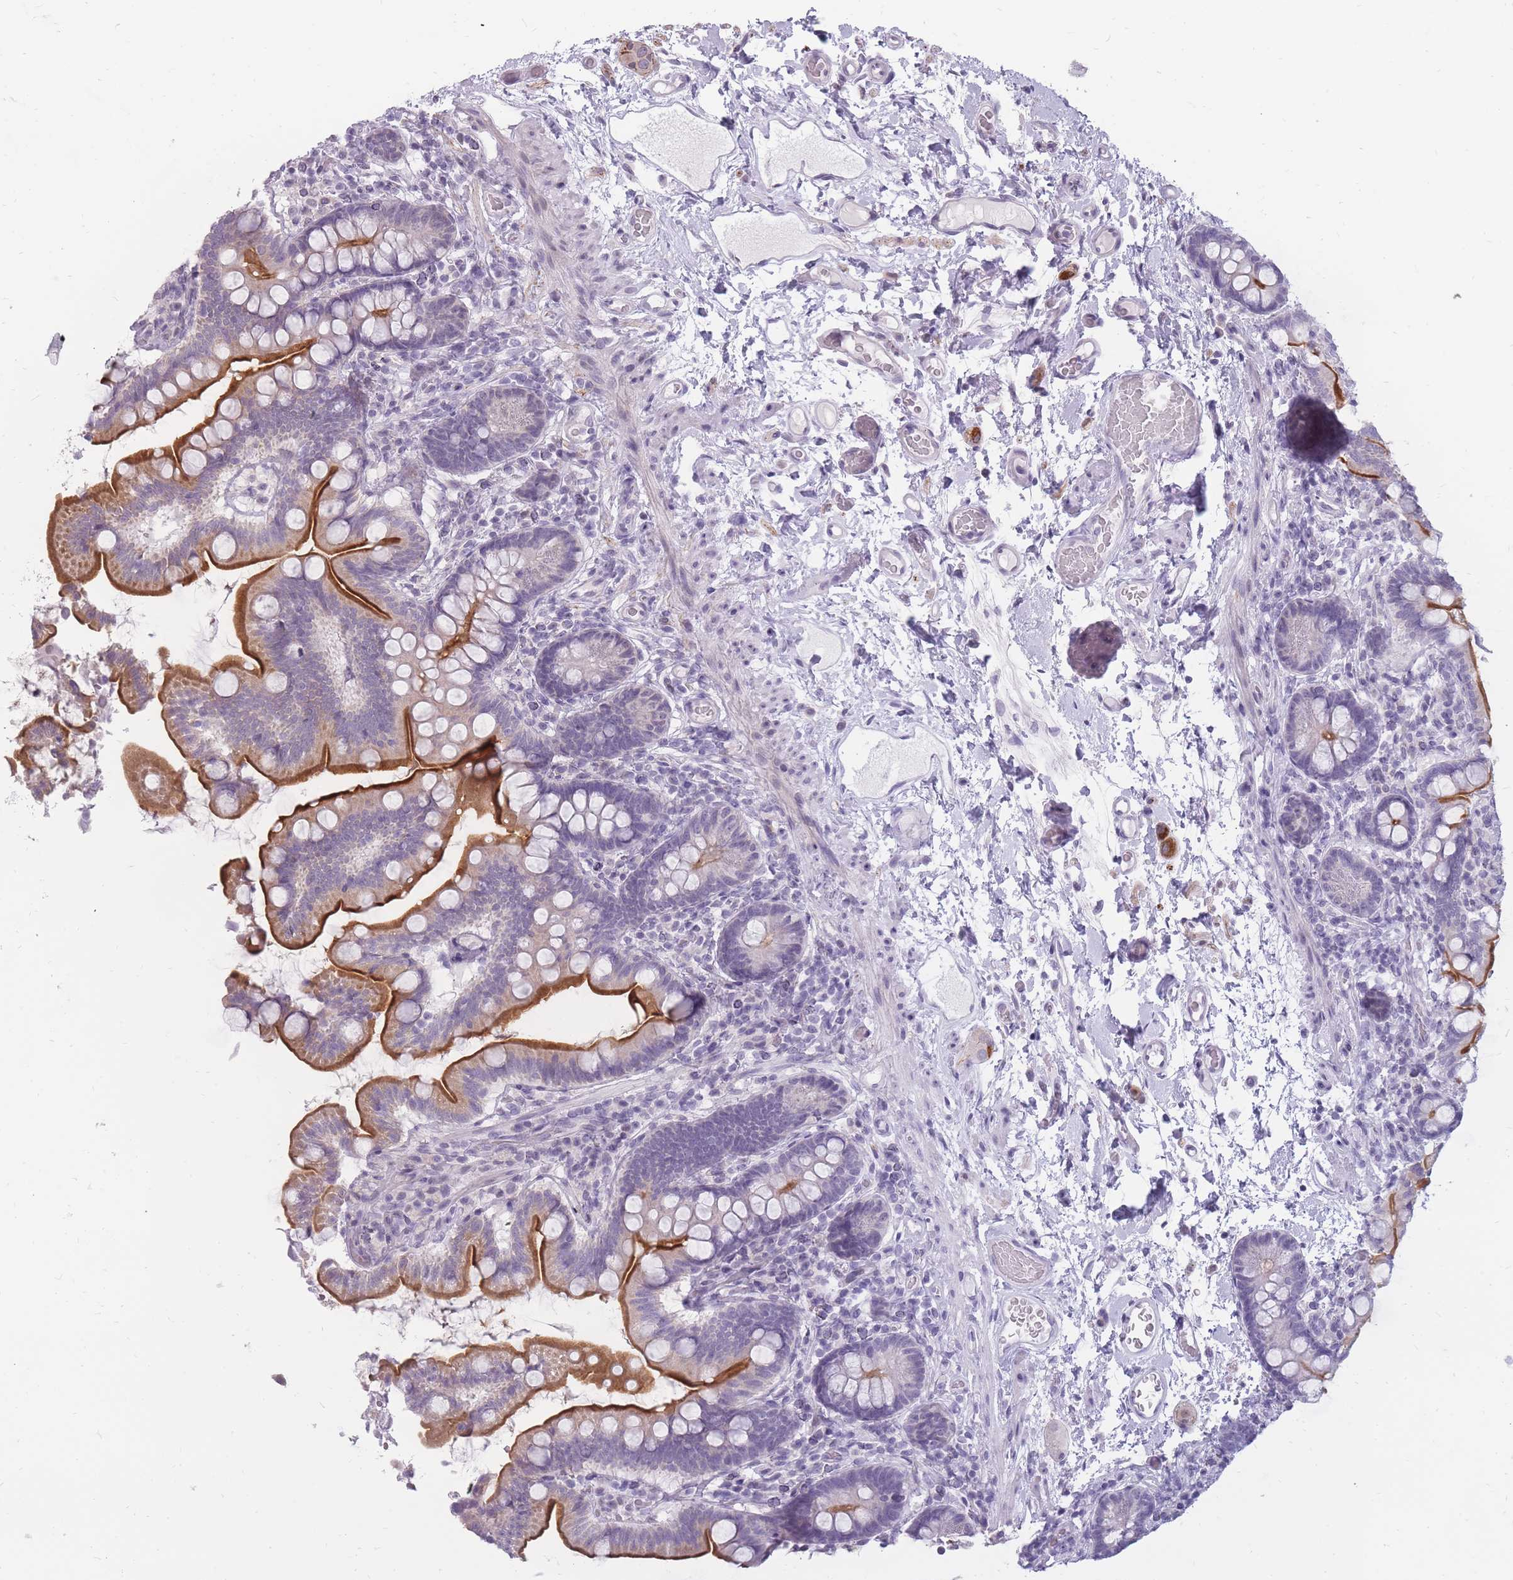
{"staining": {"intensity": "strong", "quantity": "25%-75%", "location": "cytoplasmic/membranous"}, "tissue": "small intestine", "cell_type": "Glandular cells", "image_type": "normal", "snomed": [{"axis": "morphology", "description": "Normal tissue, NOS"}, {"axis": "topography", "description": "Small intestine"}], "caption": "This image shows immunohistochemistry (IHC) staining of normal small intestine, with high strong cytoplasmic/membranous expression in about 25%-75% of glandular cells.", "gene": "POM121C", "patient": {"sex": "female", "age": 64}}